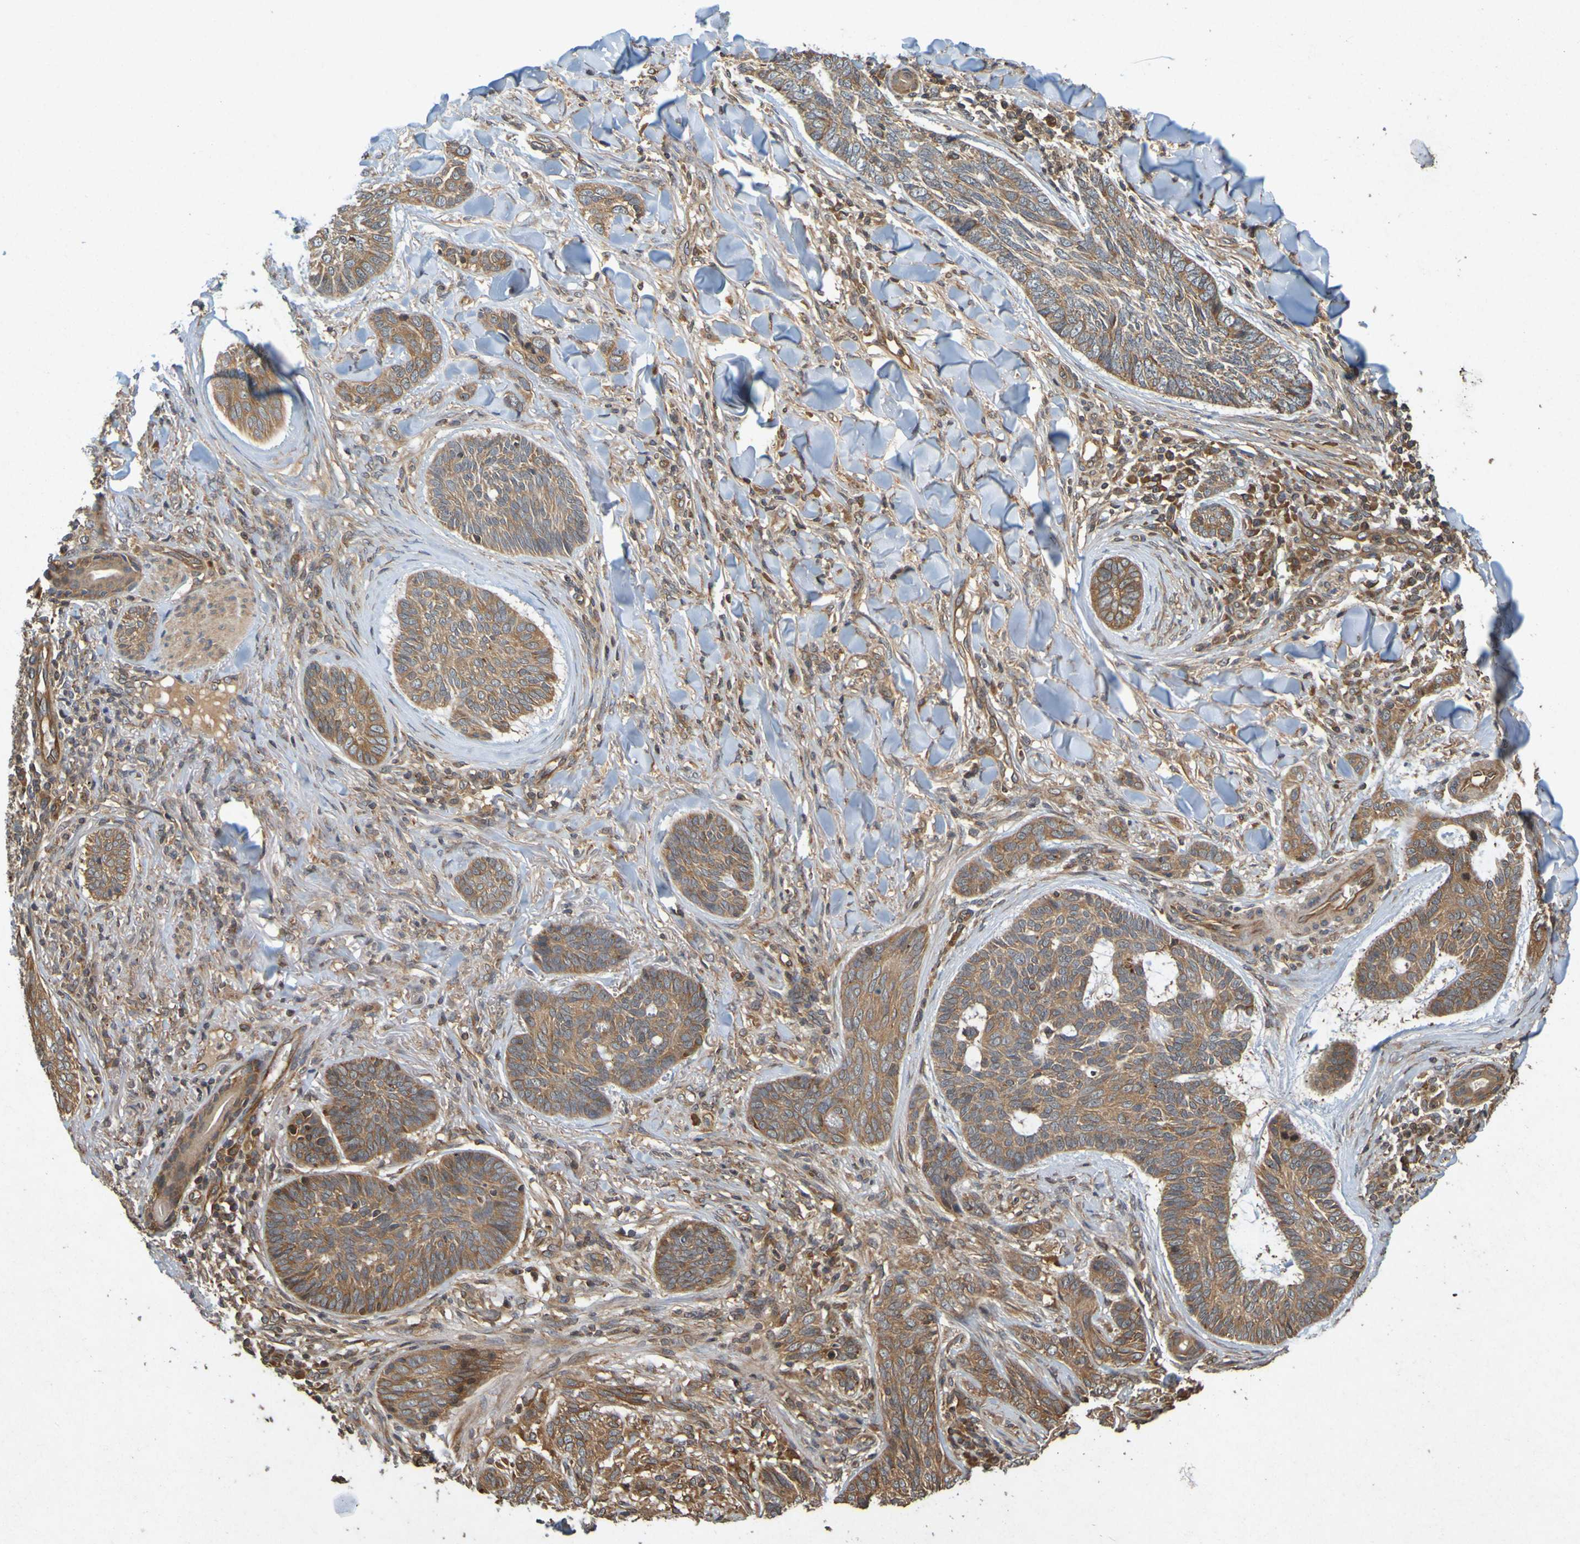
{"staining": {"intensity": "moderate", "quantity": ">75%", "location": "cytoplasmic/membranous"}, "tissue": "skin cancer", "cell_type": "Tumor cells", "image_type": "cancer", "snomed": [{"axis": "morphology", "description": "Basal cell carcinoma"}, {"axis": "topography", "description": "Skin"}], "caption": "The photomicrograph displays staining of skin cancer, revealing moderate cytoplasmic/membranous protein positivity (brown color) within tumor cells.", "gene": "OCRL", "patient": {"sex": "male", "age": 43}}